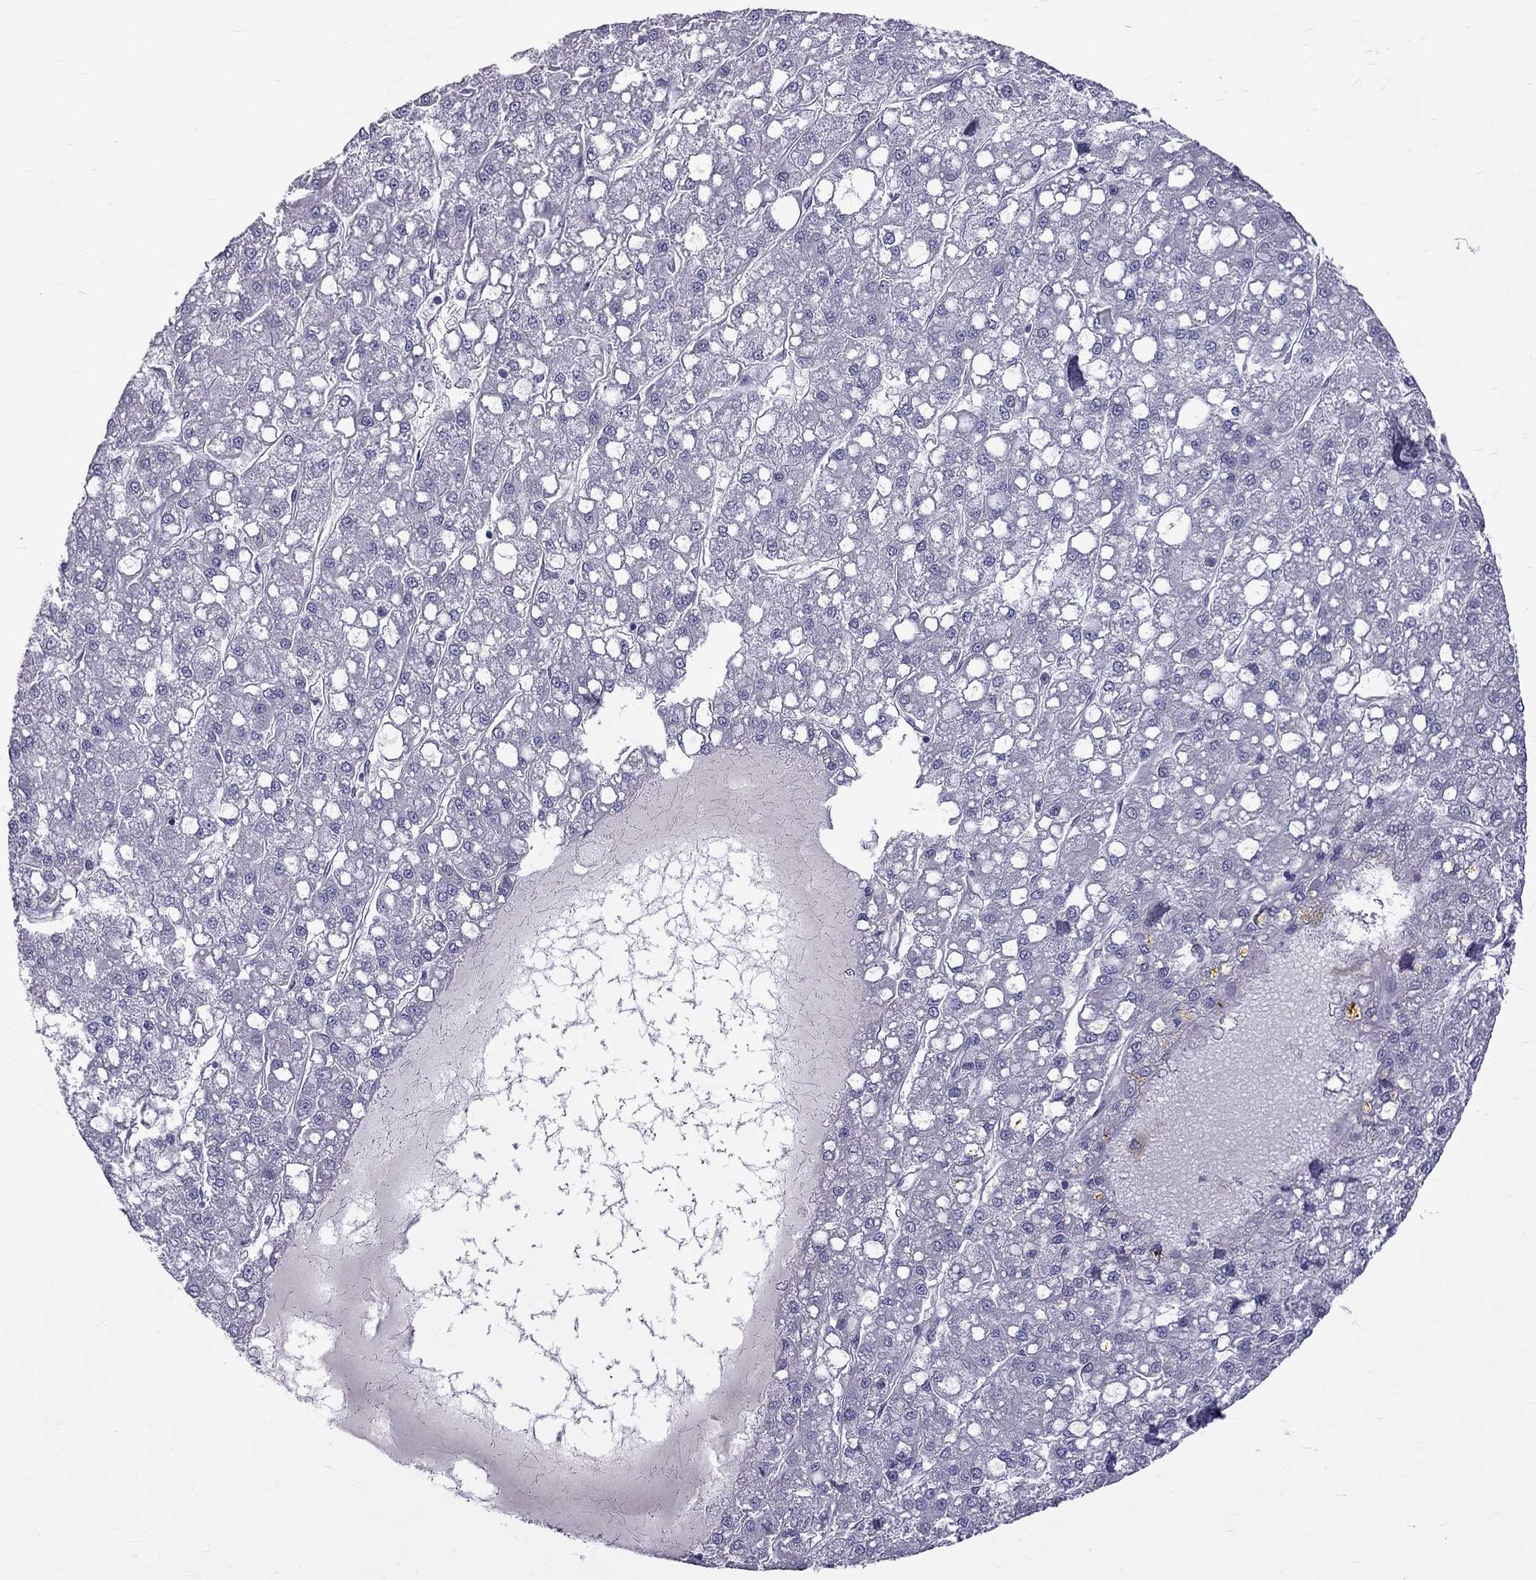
{"staining": {"intensity": "negative", "quantity": "none", "location": "none"}, "tissue": "liver cancer", "cell_type": "Tumor cells", "image_type": "cancer", "snomed": [{"axis": "morphology", "description": "Carcinoma, Hepatocellular, NOS"}, {"axis": "topography", "description": "Liver"}], "caption": "Hepatocellular carcinoma (liver) was stained to show a protein in brown. There is no significant expression in tumor cells.", "gene": "RTL9", "patient": {"sex": "male", "age": 67}}